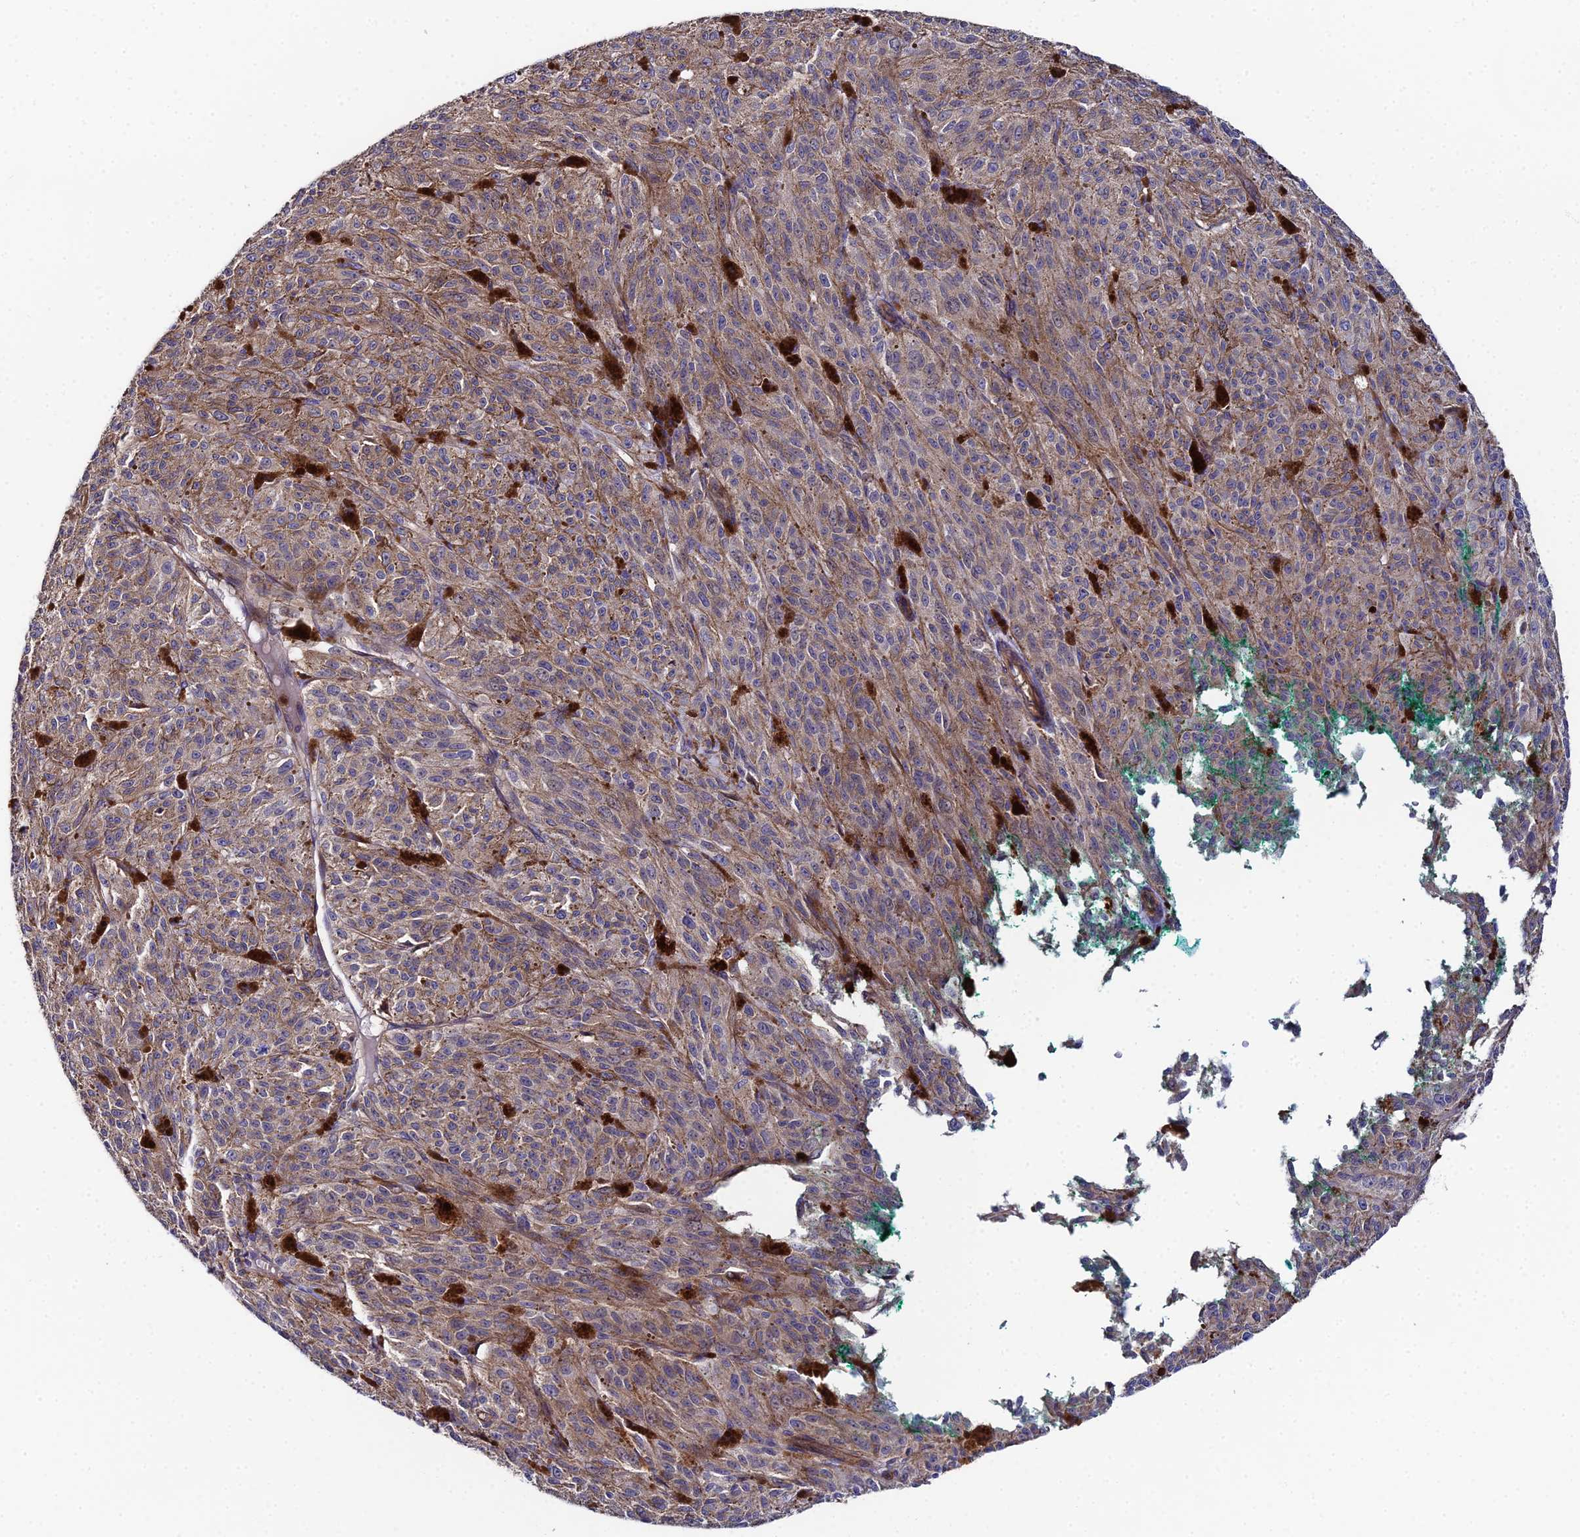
{"staining": {"intensity": "weak", "quantity": ">75%", "location": "cytoplasmic/membranous"}, "tissue": "melanoma", "cell_type": "Tumor cells", "image_type": "cancer", "snomed": [{"axis": "morphology", "description": "Malignant melanoma, NOS"}, {"axis": "topography", "description": "Skin"}], "caption": "High-magnification brightfield microscopy of malignant melanoma stained with DAB (brown) and counterstained with hematoxylin (blue). tumor cells exhibit weak cytoplasmic/membranous staining is identified in approximately>75% of cells.", "gene": "GNG5B", "patient": {"sex": "female", "age": 52}}